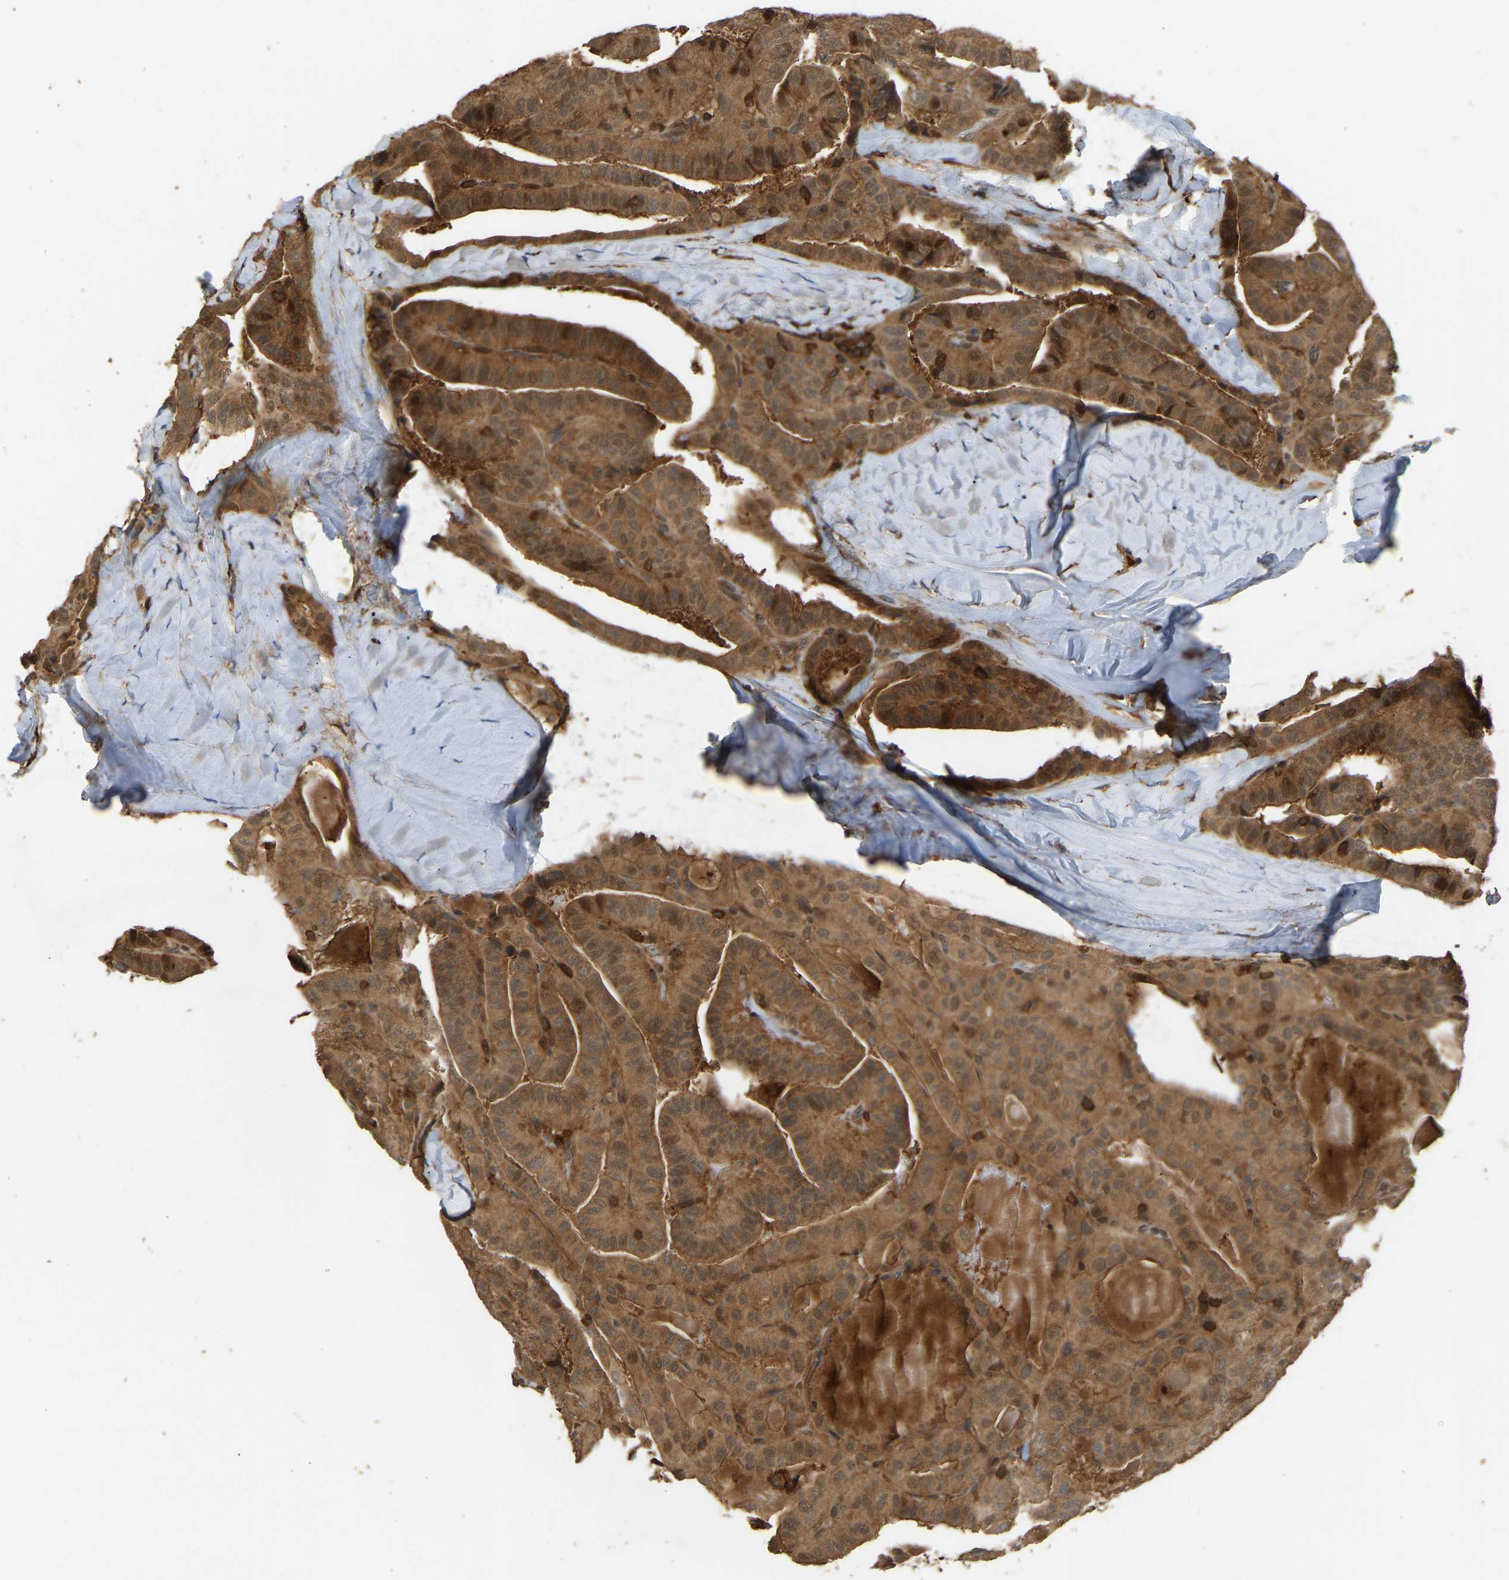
{"staining": {"intensity": "moderate", "quantity": ">75%", "location": "cytoplasmic/membranous"}, "tissue": "thyroid cancer", "cell_type": "Tumor cells", "image_type": "cancer", "snomed": [{"axis": "morphology", "description": "Papillary adenocarcinoma, NOS"}, {"axis": "topography", "description": "Thyroid gland"}], "caption": "Tumor cells exhibit medium levels of moderate cytoplasmic/membranous expression in approximately >75% of cells in thyroid papillary adenocarcinoma.", "gene": "GOPC", "patient": {"sex": "male", "age": 77}}